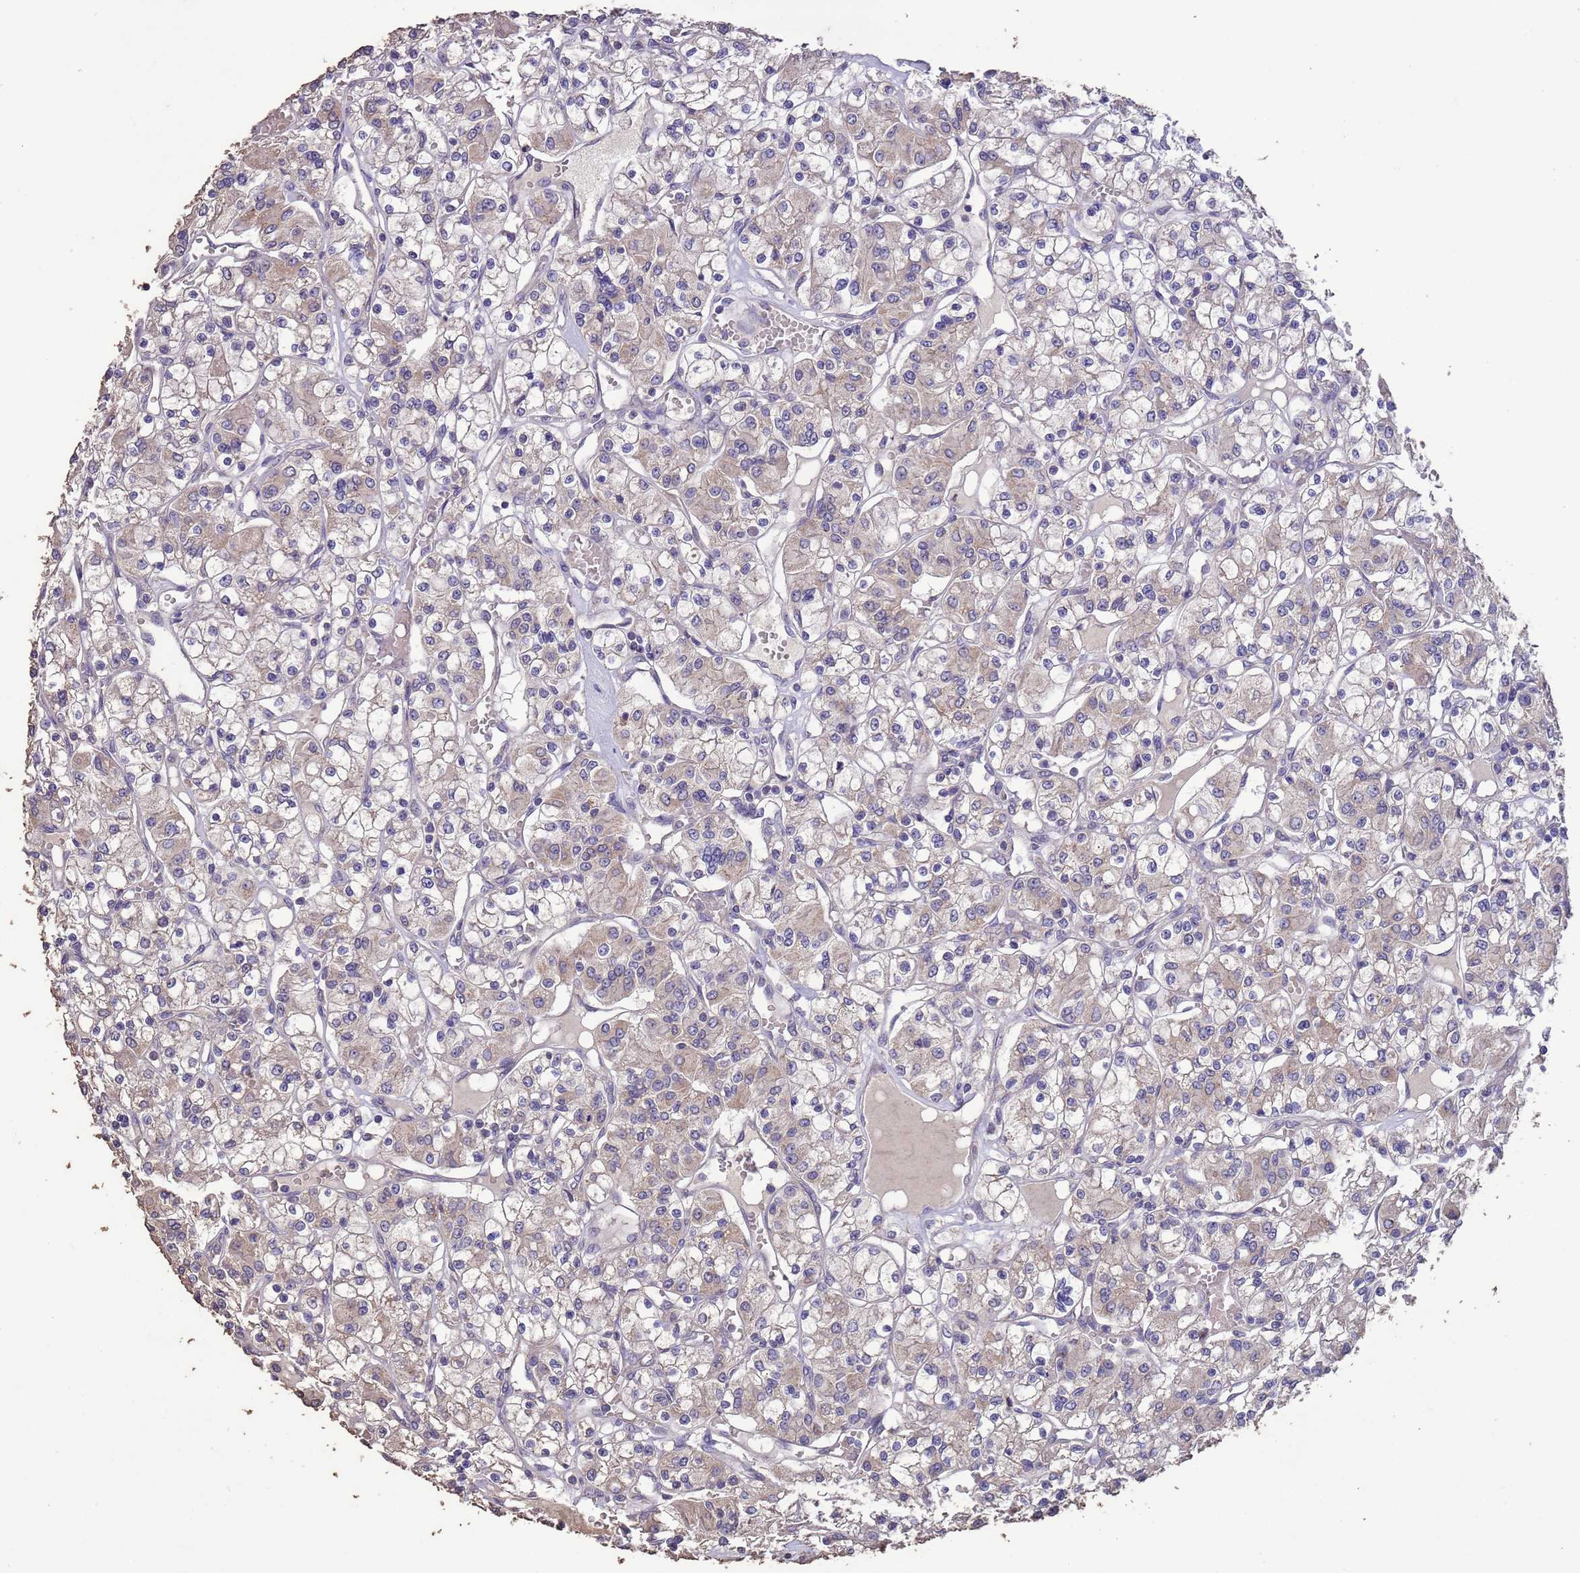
{"staining": {"intensity": "negative", "quantity": "none", "location": "none"}, "tissue": "renal cancer", "cell_type": "Tumor cells", "image_type": "cancer", "snomed": [{"axis": "morphology", "description": "Adenocarcinoma, NOS"}, {"axis": "topography", "description": "Kidney"}], "caption": "This photomicrograph is of renal adenocarcinoma stained with IHC to label a protein in brown with the nuclei are counter-stained blue. There is no staining in tumor cells. (Stains: DAB immunohistochemistry with hematoxylin counter stain, Microscopy: brightfield microscopy at high magnification).", "gene": "SLC9B2", "patient": {"sex": "female", "age": 59}}